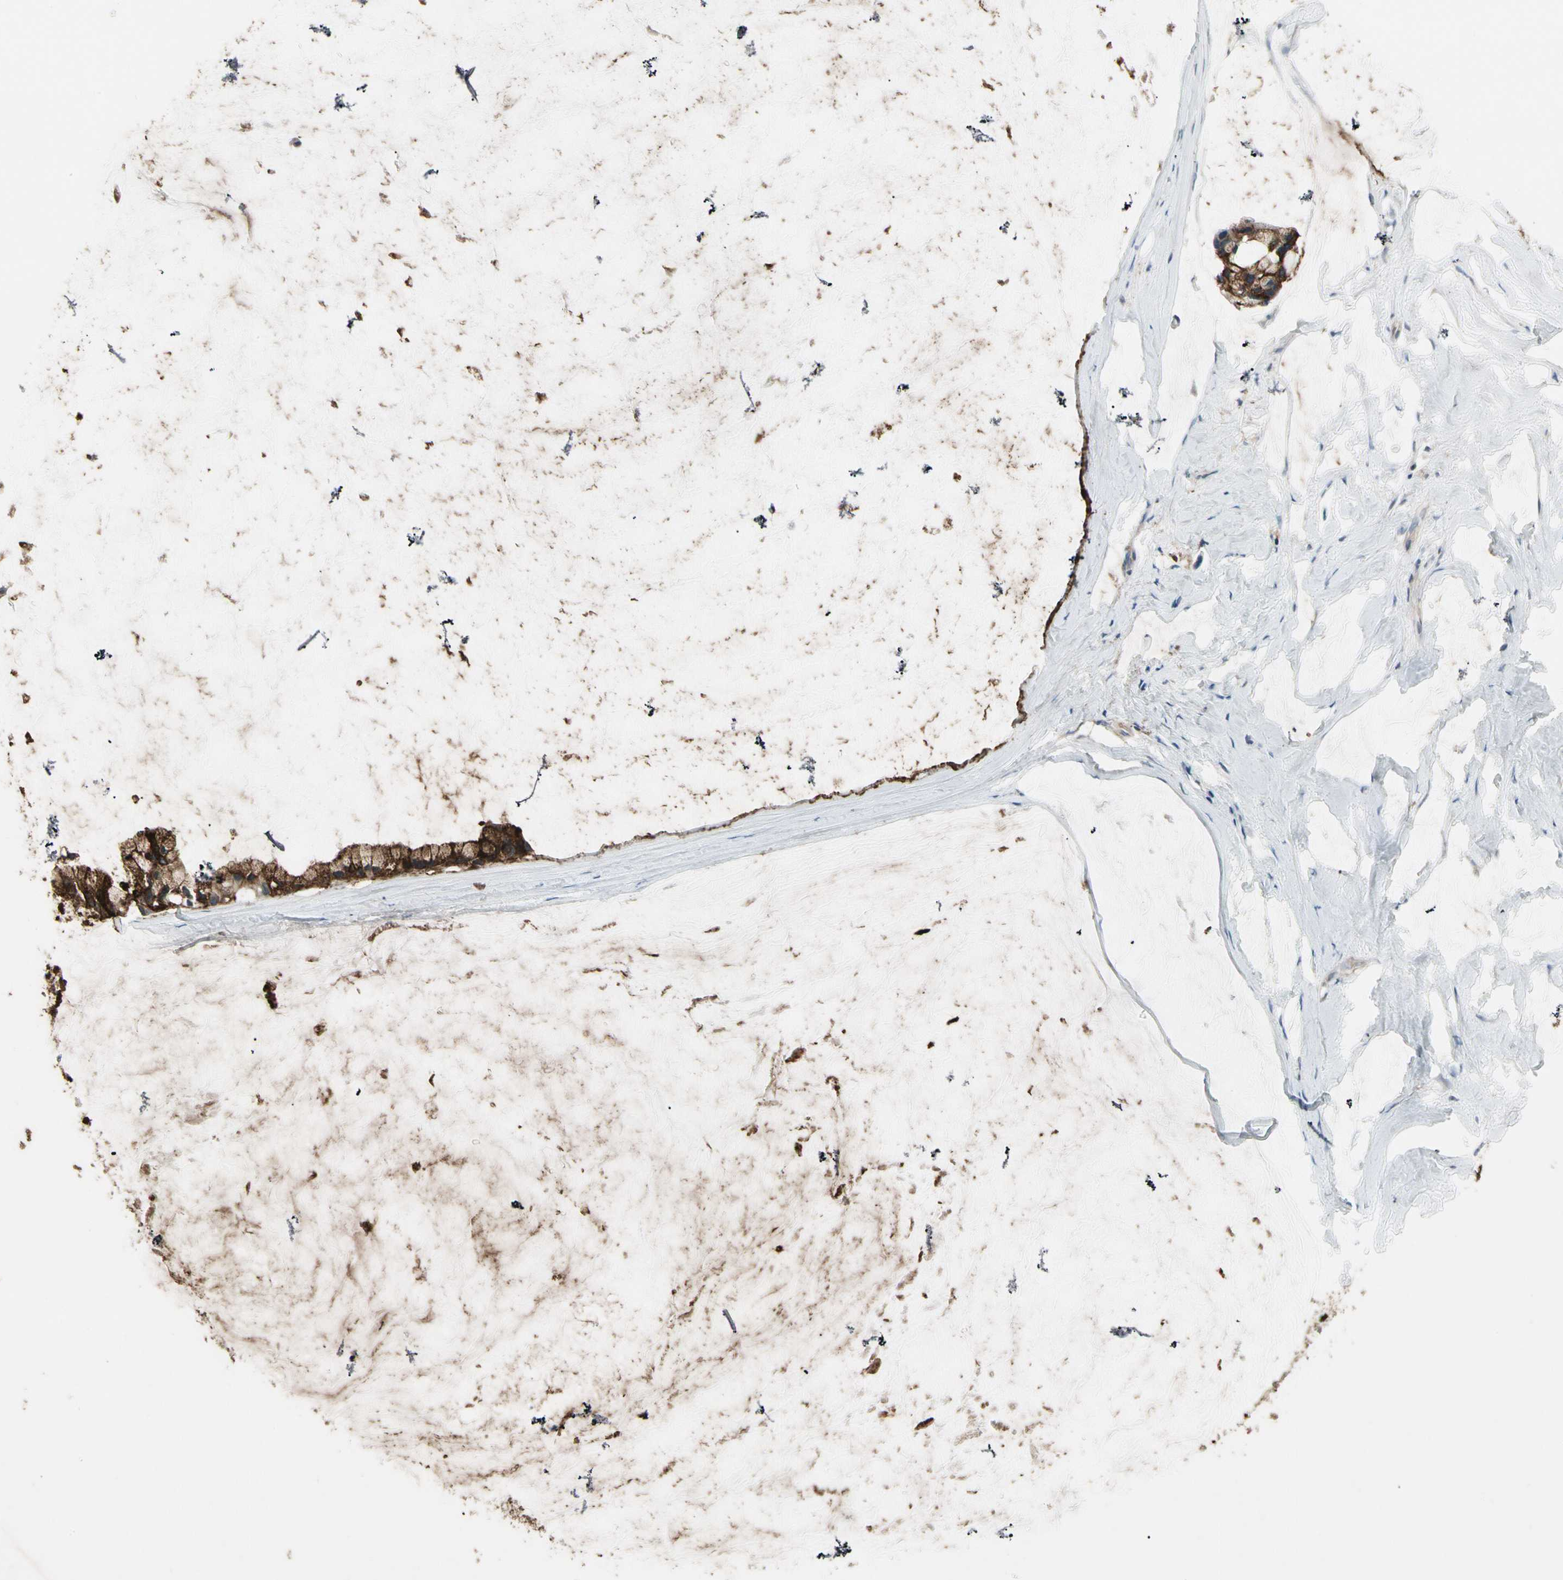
{"staining": {"intensity": "strong", "quantity": ">75%", "location": "cytoplasmic/membranous"}, "tissue": "ovarian cancer", "cell_type": "Tumor cells", "image_type": "cancer", "snomed": [{"axis": "morphology", "description": "Cystadenocarcinoma, mucinous, NOS"}, {"axis": "topography", "description": "Ovary"}], "caption": "A high-resolution image shows immunohistochemistry staining of ovarian cancer, which exhibits strong cytoplasmic/membranous positivity in approximately >75% of tumor cells.", "gene": "PIGR", "patient": {"sex": "female", "age": 39}}